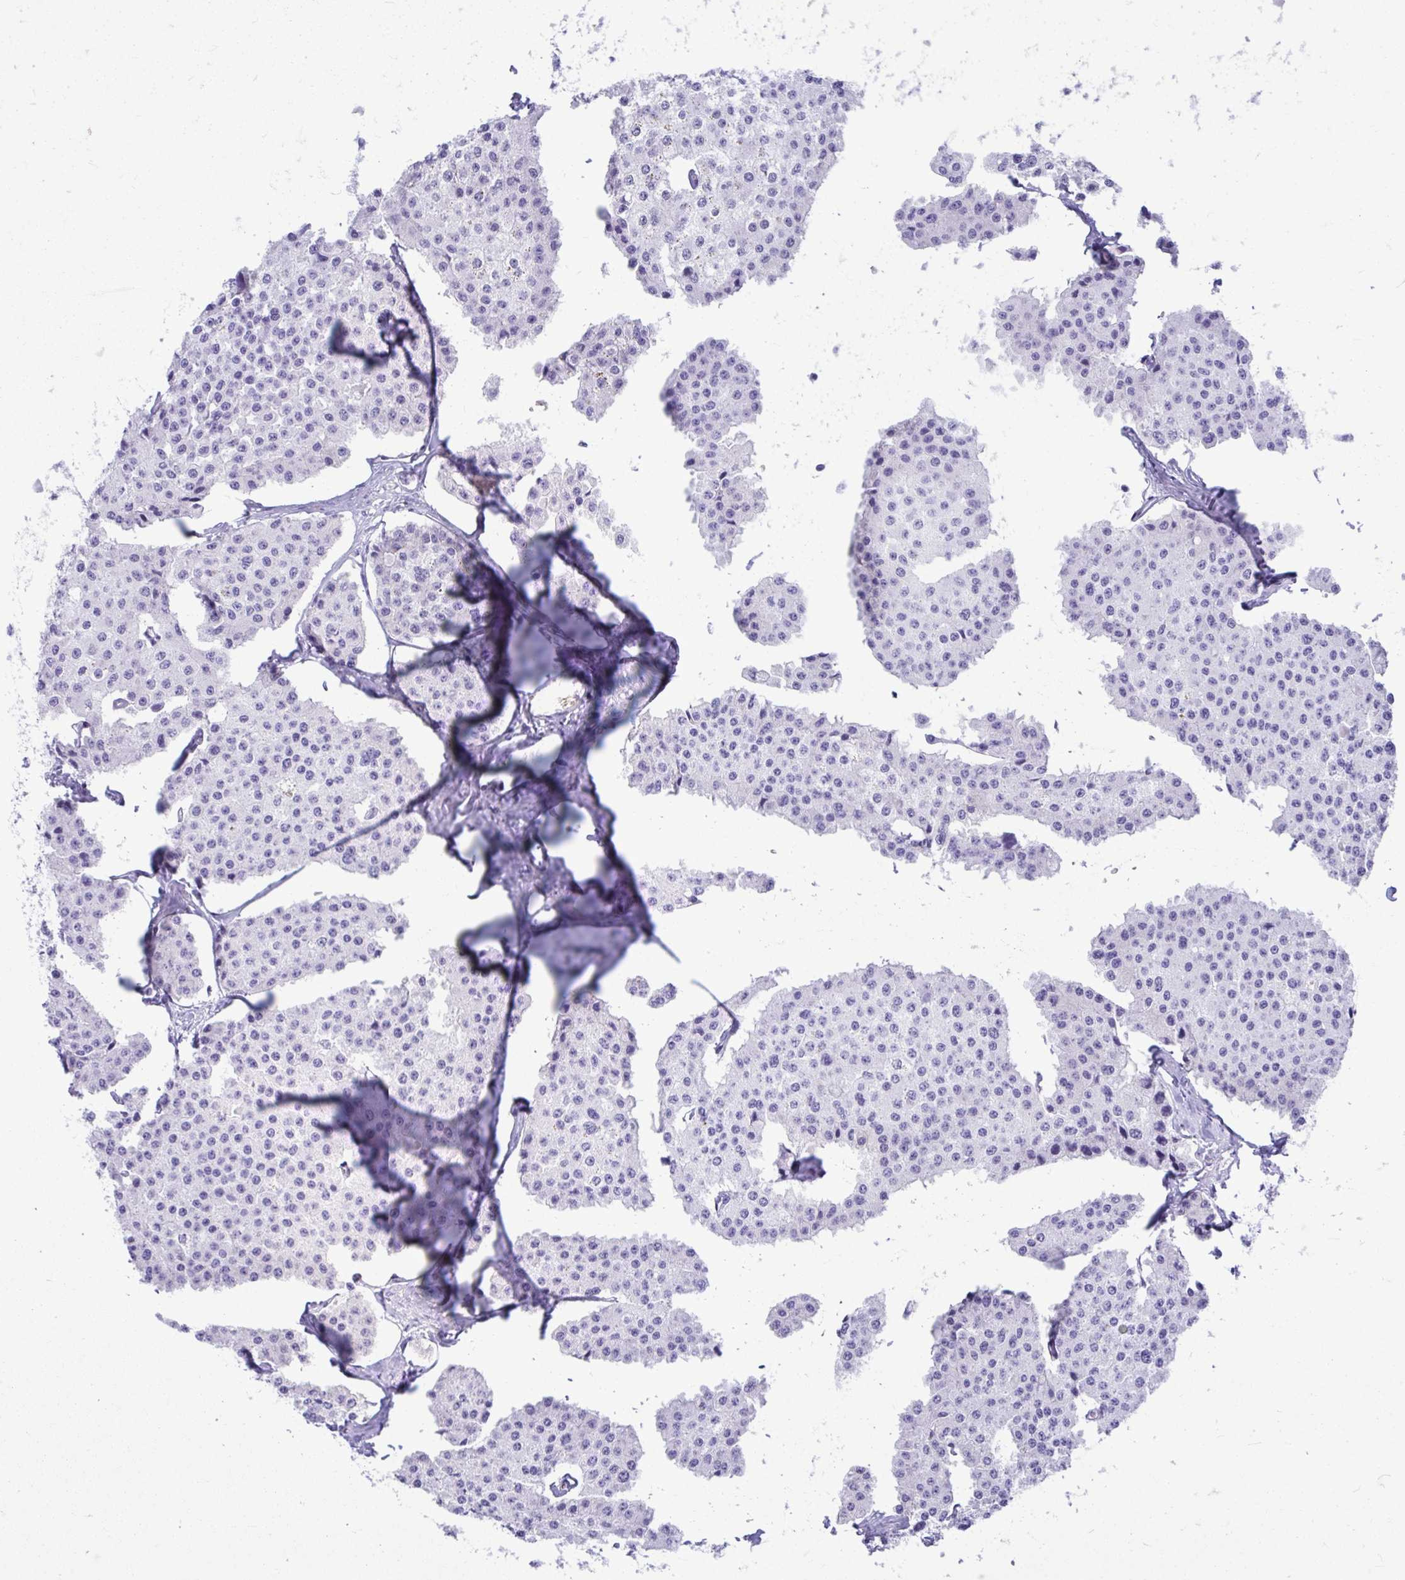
{"staining": {"intensity": "negative", "quantity": "none", "location": "none"}, "tissue": "carcinoid", "cell_type": "Tumor cells", "image_type": "cancer", "snomed": [{"axis": "morphology", "description": "Carcinoid, malignant, NOS"}, {"axis": "topography", "description": "Small intestine"}], "caption": "Carcinoid (malignant) was stained to show a protein in brown. There is no significant positivity in tumor cells. (Brightfield microscopy of DAB (3,3'-diaminobenzidine) immunohistochemistry at high magnification).", "gene": "SMIM9", "patient": {"sex": "female", "age": 65}}